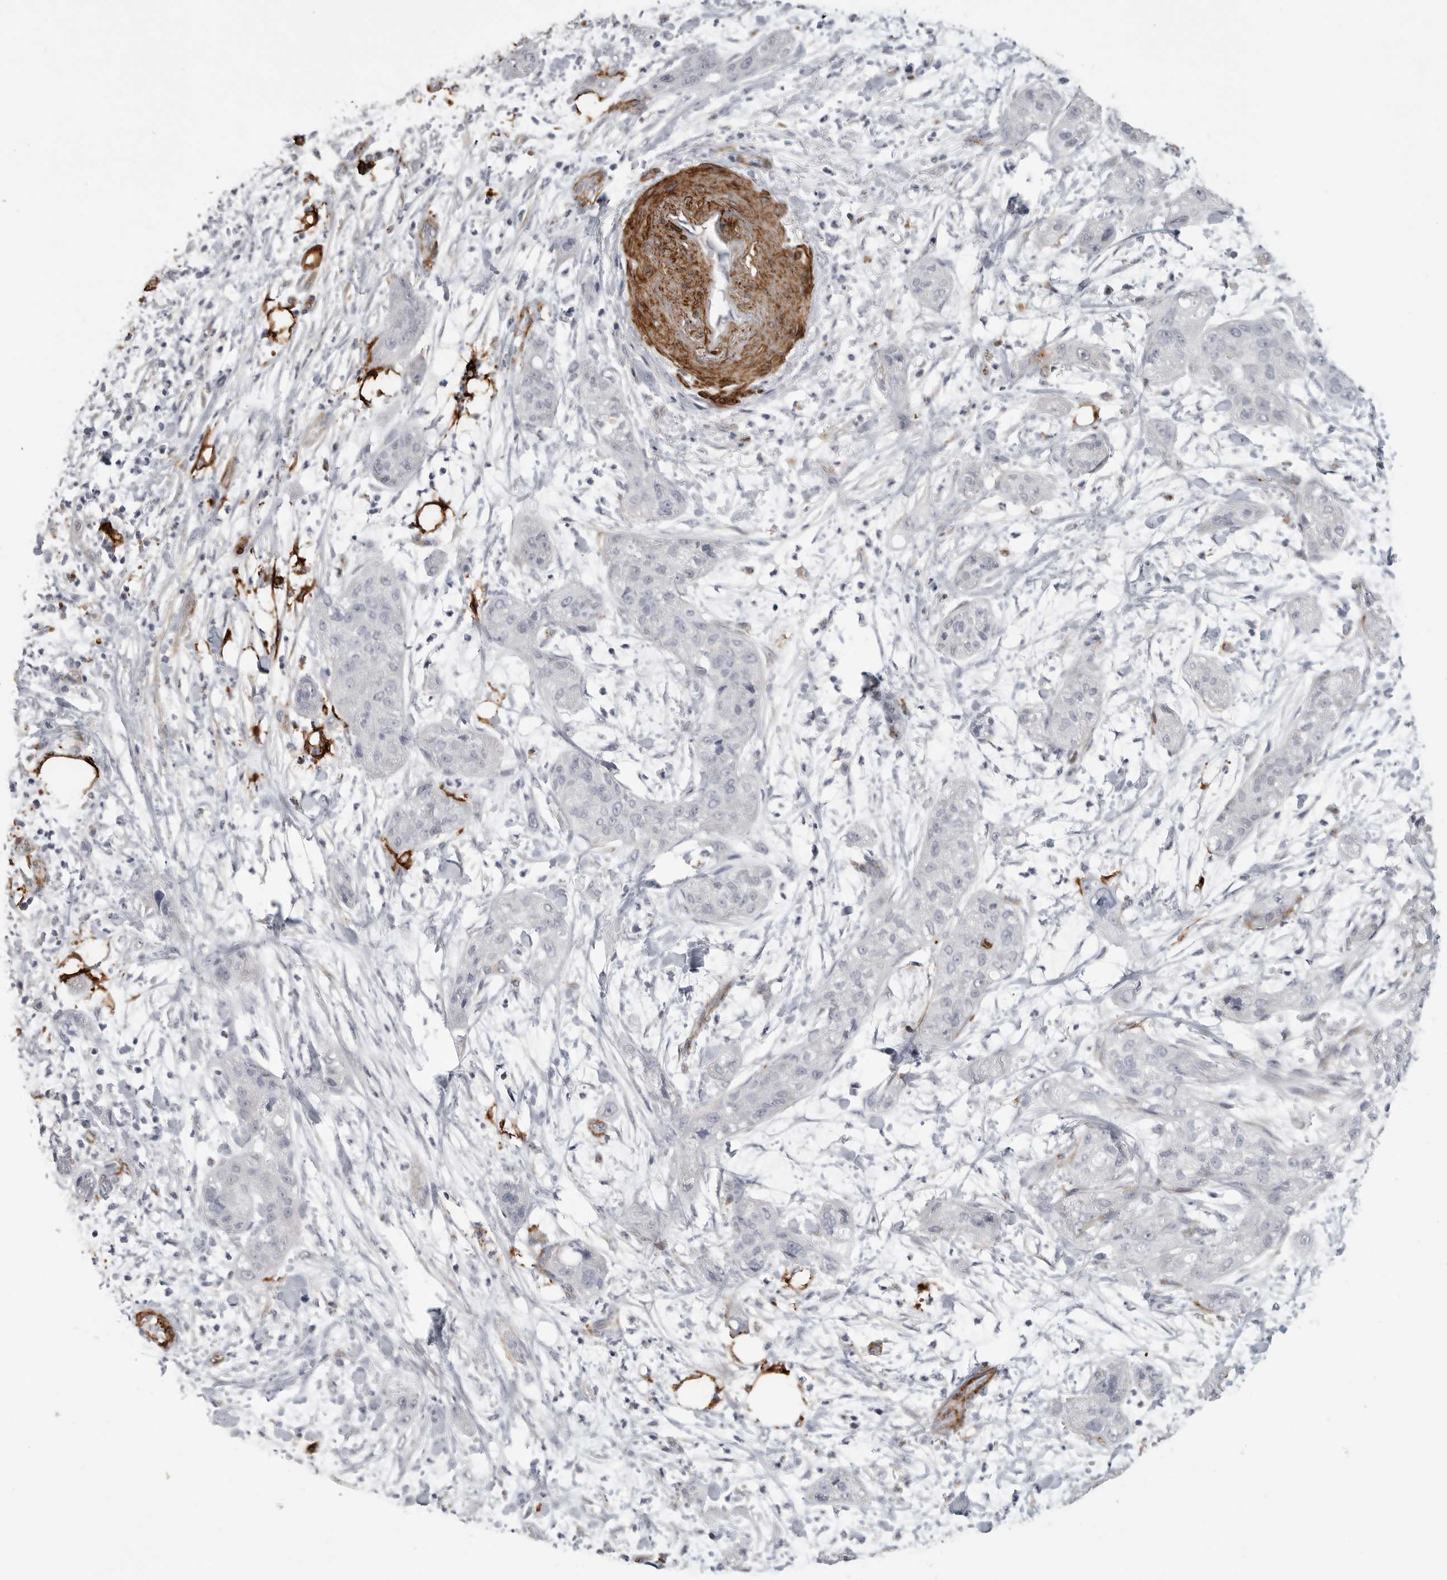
{"staining": {"intensity": "negative", "quantity": "none", "location": "none"}, "tissue": "pancreatic cancer", "cell_type": "Tumor cells", "image_type": "cancer", "snomed": [{"axis": "morphology", "description": "Adenocarcinoma, NOS"}, {"axis": "topography", "description": "Pancreas"}], "caption": "Tumor cells are negative for brown protein staining in adenocarcinoma (pancreatic). (Immunohistochemistry, brightfield microscopy, high magnification).", "gene": "AOC3", "patient": {"sex": "female", "age": 78}}